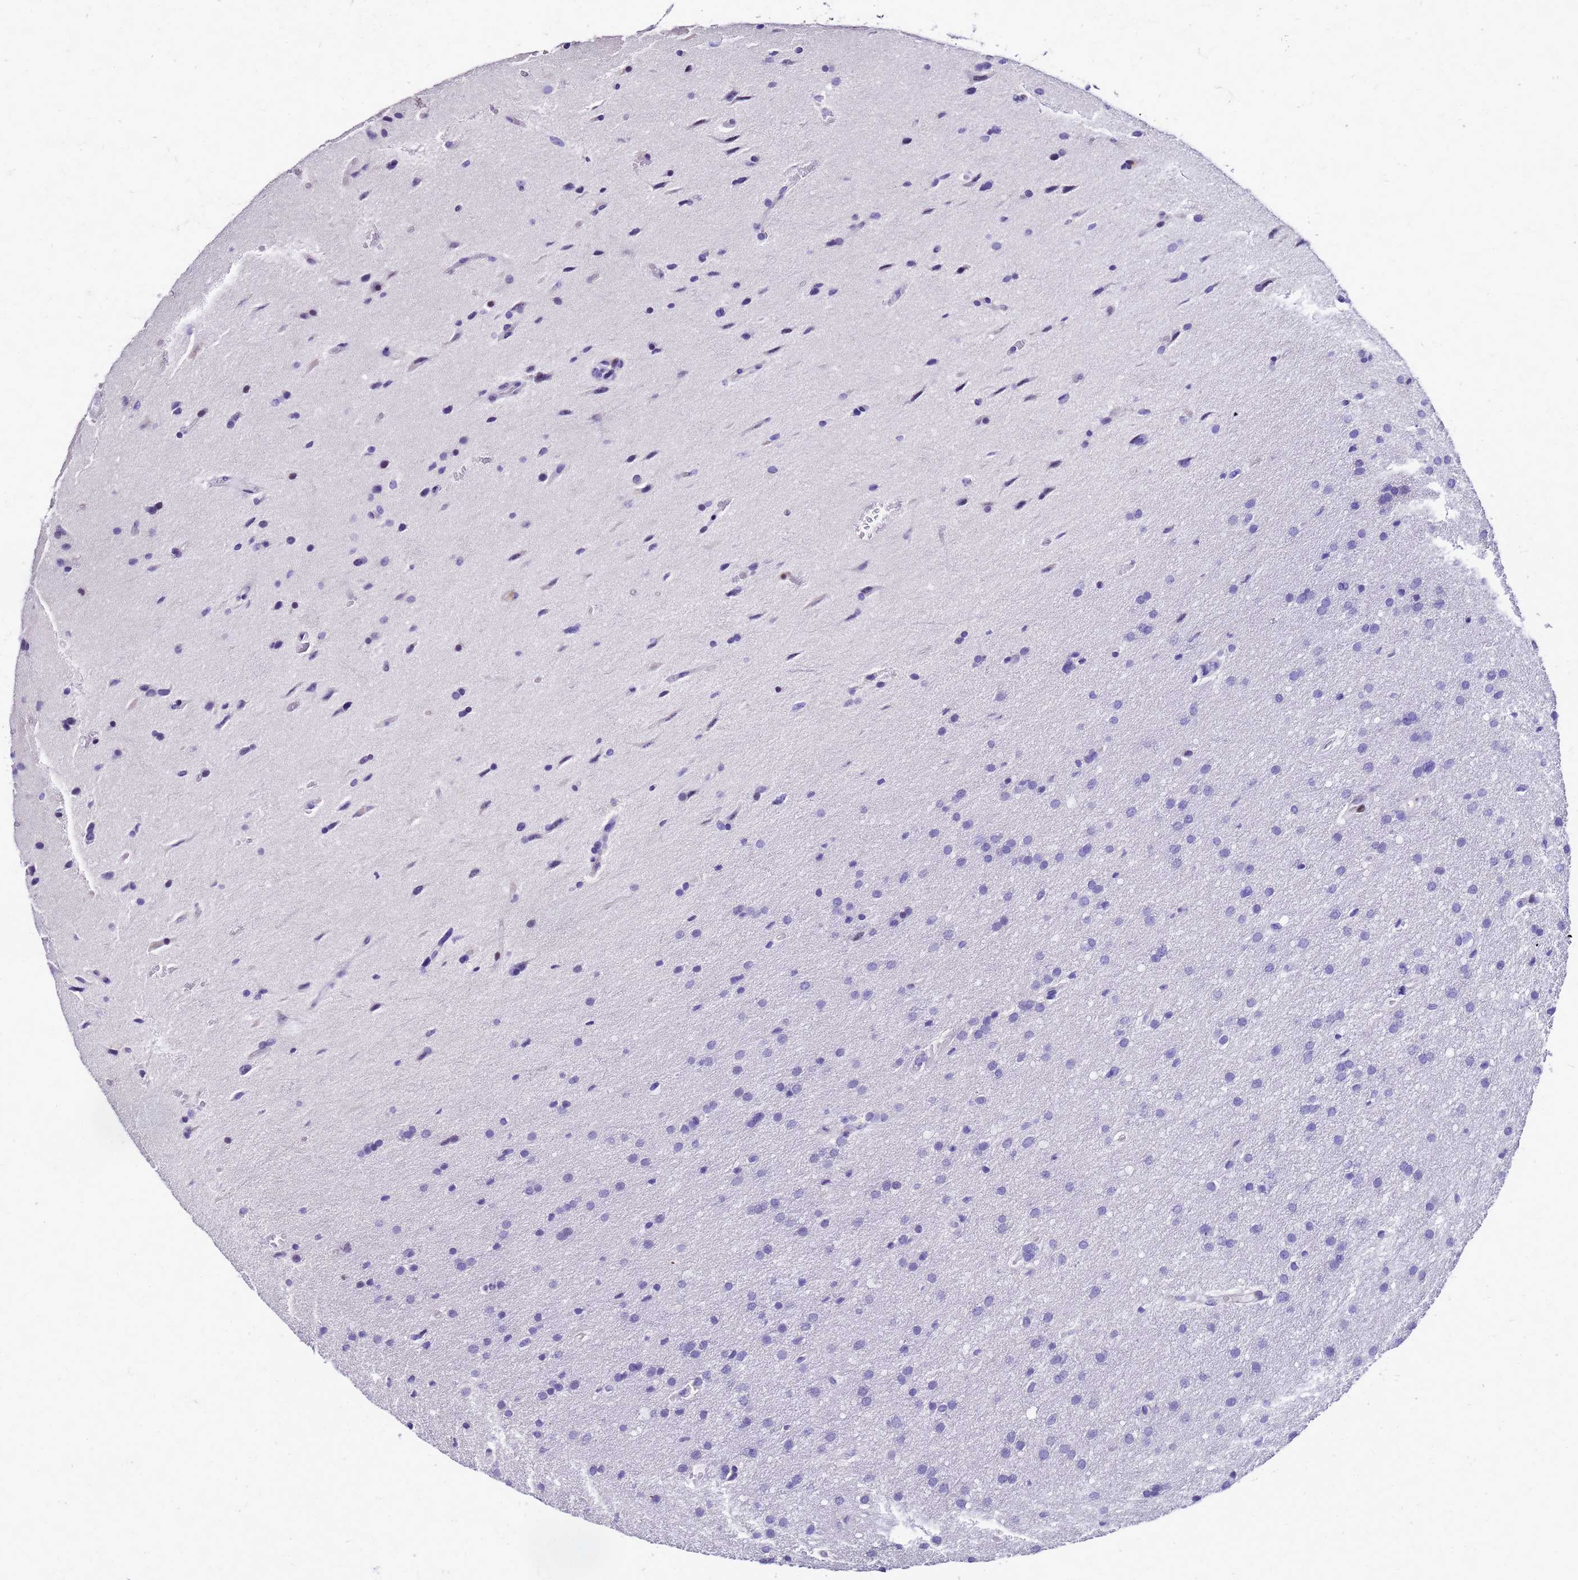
{"staining": {"intensity": "negative", "quantity": "none", "location": "none"}, "tissue": "glioma", "cell_type": "Tumor cells", "image_type": "cancer", "snomed": [{"axis": "morphology", "description": "Glioma, malignant, High grade"}, {"axis": "topography", "description": "Cerebral cortex"}], "caption": "Tumor cells show no significant protein positivity in malignant glioma (high-grade).", "gene": "SMIM21", "patient": {"sex": "female", "age": 36}}